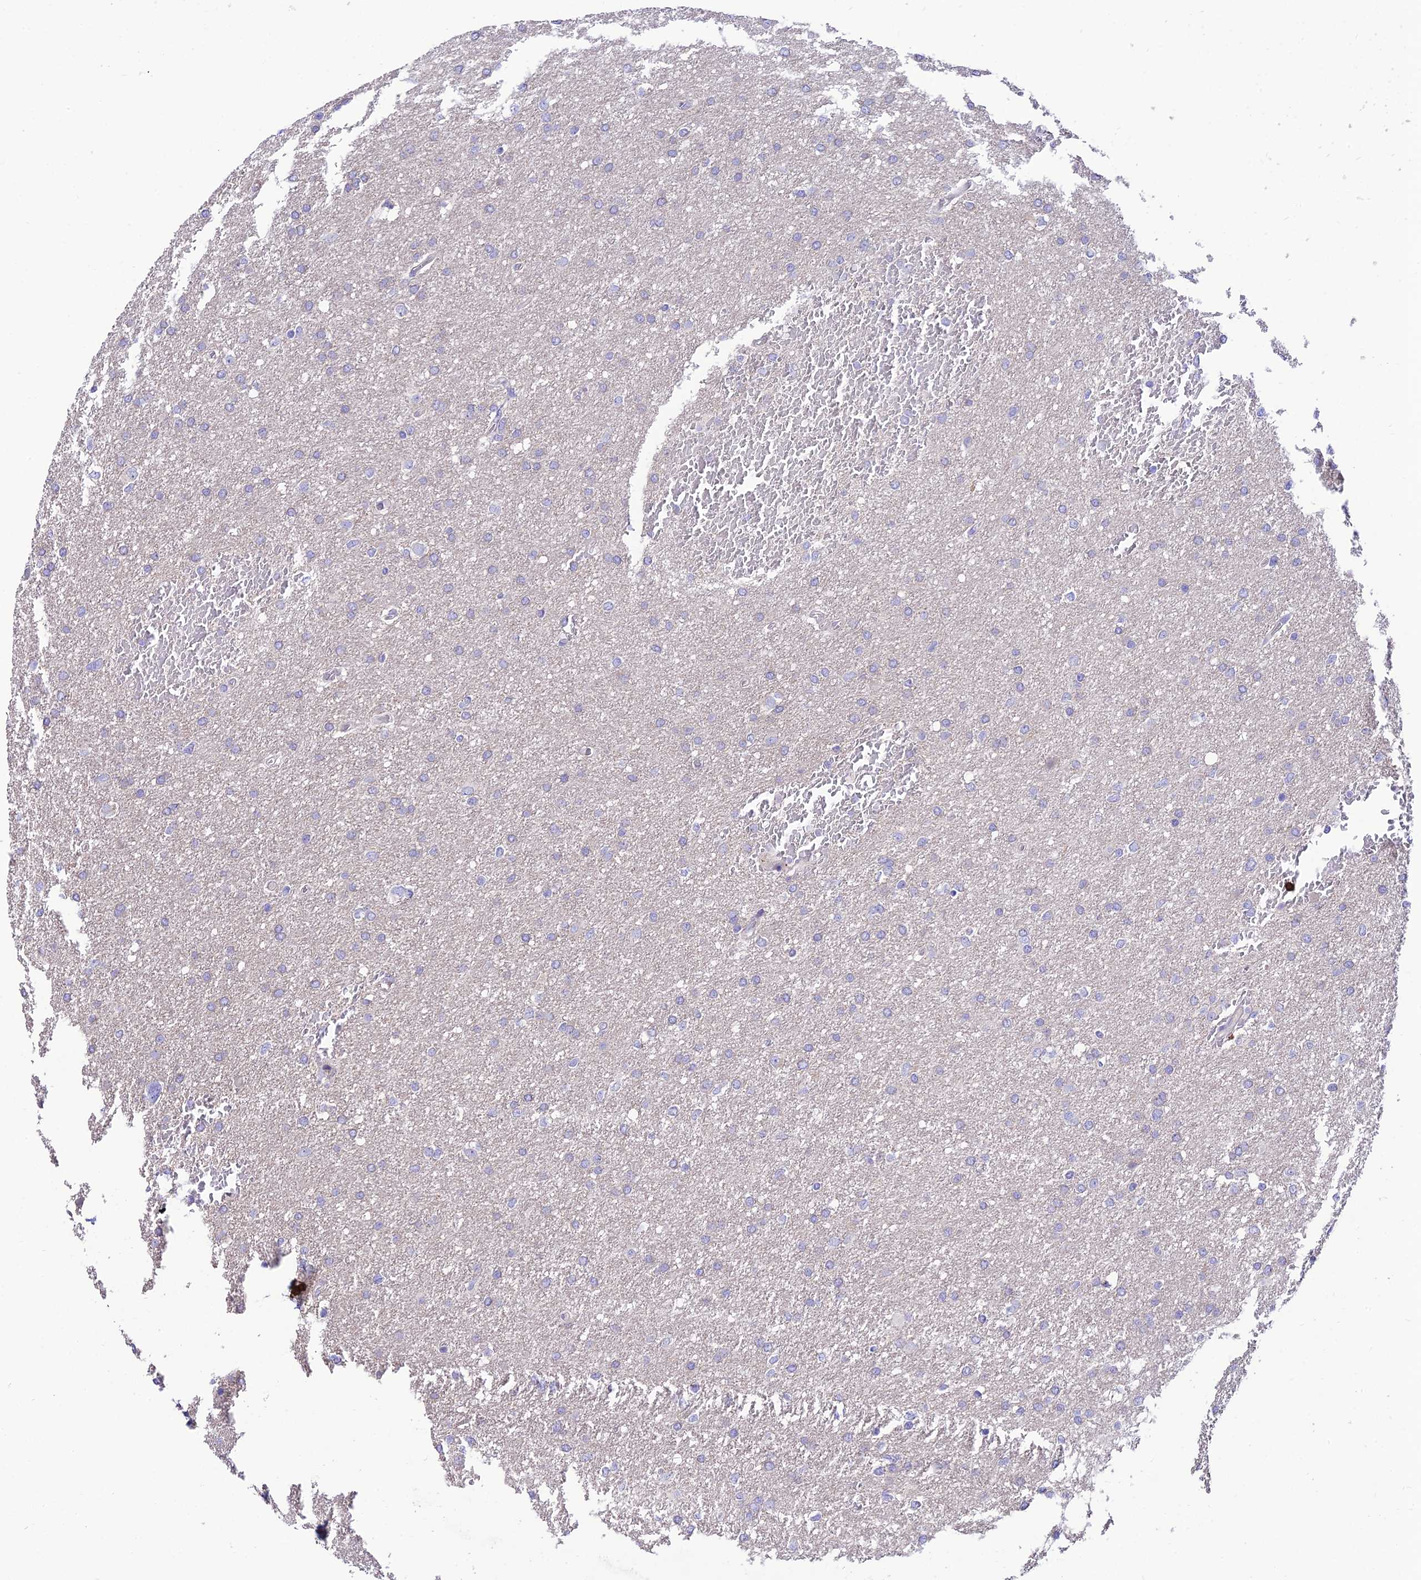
{"staining": {"intensity": "negative", "quantity": "none", "location": "none"}, "tissue": "glioma", "cell_type": "Tumor cells", "image_type": "cancer", "snomed": [{"axis": "morphology", "description": "Glioma, malignant, High grade"}, {"axis": "topography", "description": "Cerebral cortex"}], "caption": "Histopathology image shows no protein expression in tumor cells of high-grade glioma (malignant) tissue.", "gene": "PTPRCAP", "patient": {"sex": "female", "age": 36}}